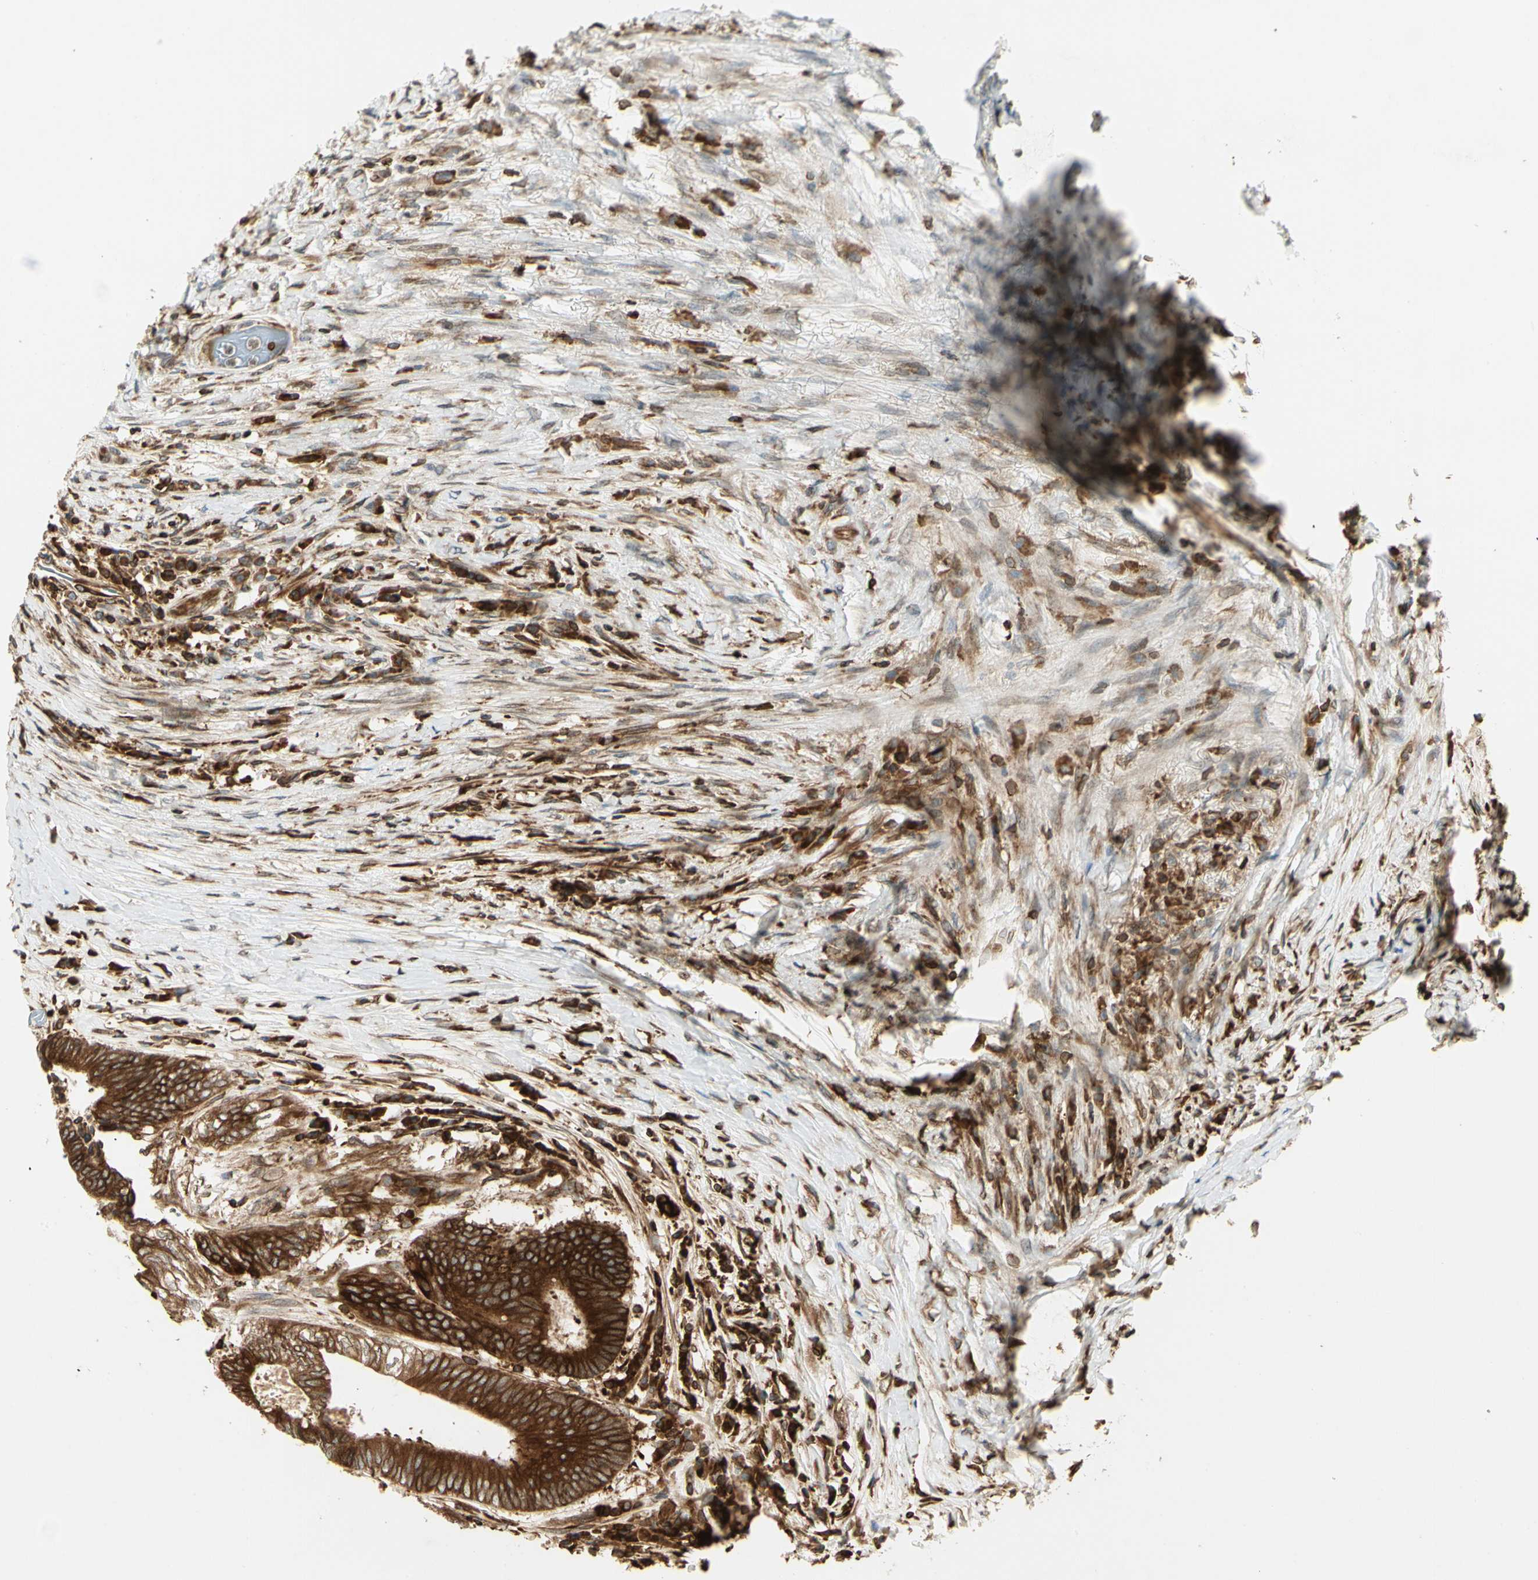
{"staining": {"intensity": "strong", "quantity": ">75%", "location": "cytoplasmic/membranous"}, "tissue": "colorectal cancer", "cell_type": "Tumor cells", "image_type": "cancer", "snomed": [{"axis": "morphology", "description": "Adenocarcinoma, NOS"}, {"axis": "topography", "description": "Rectum"}], "caption": "High-power microscopy captured an immunohistochemistry (IHC) micrograph of colorectal adenocarcinoma, revealing strong cytoplasmic/membranous positivity in about >75% of tumor cells.", "gene": "TAPBP", "patient": {"sex": "male", "age": 63}}